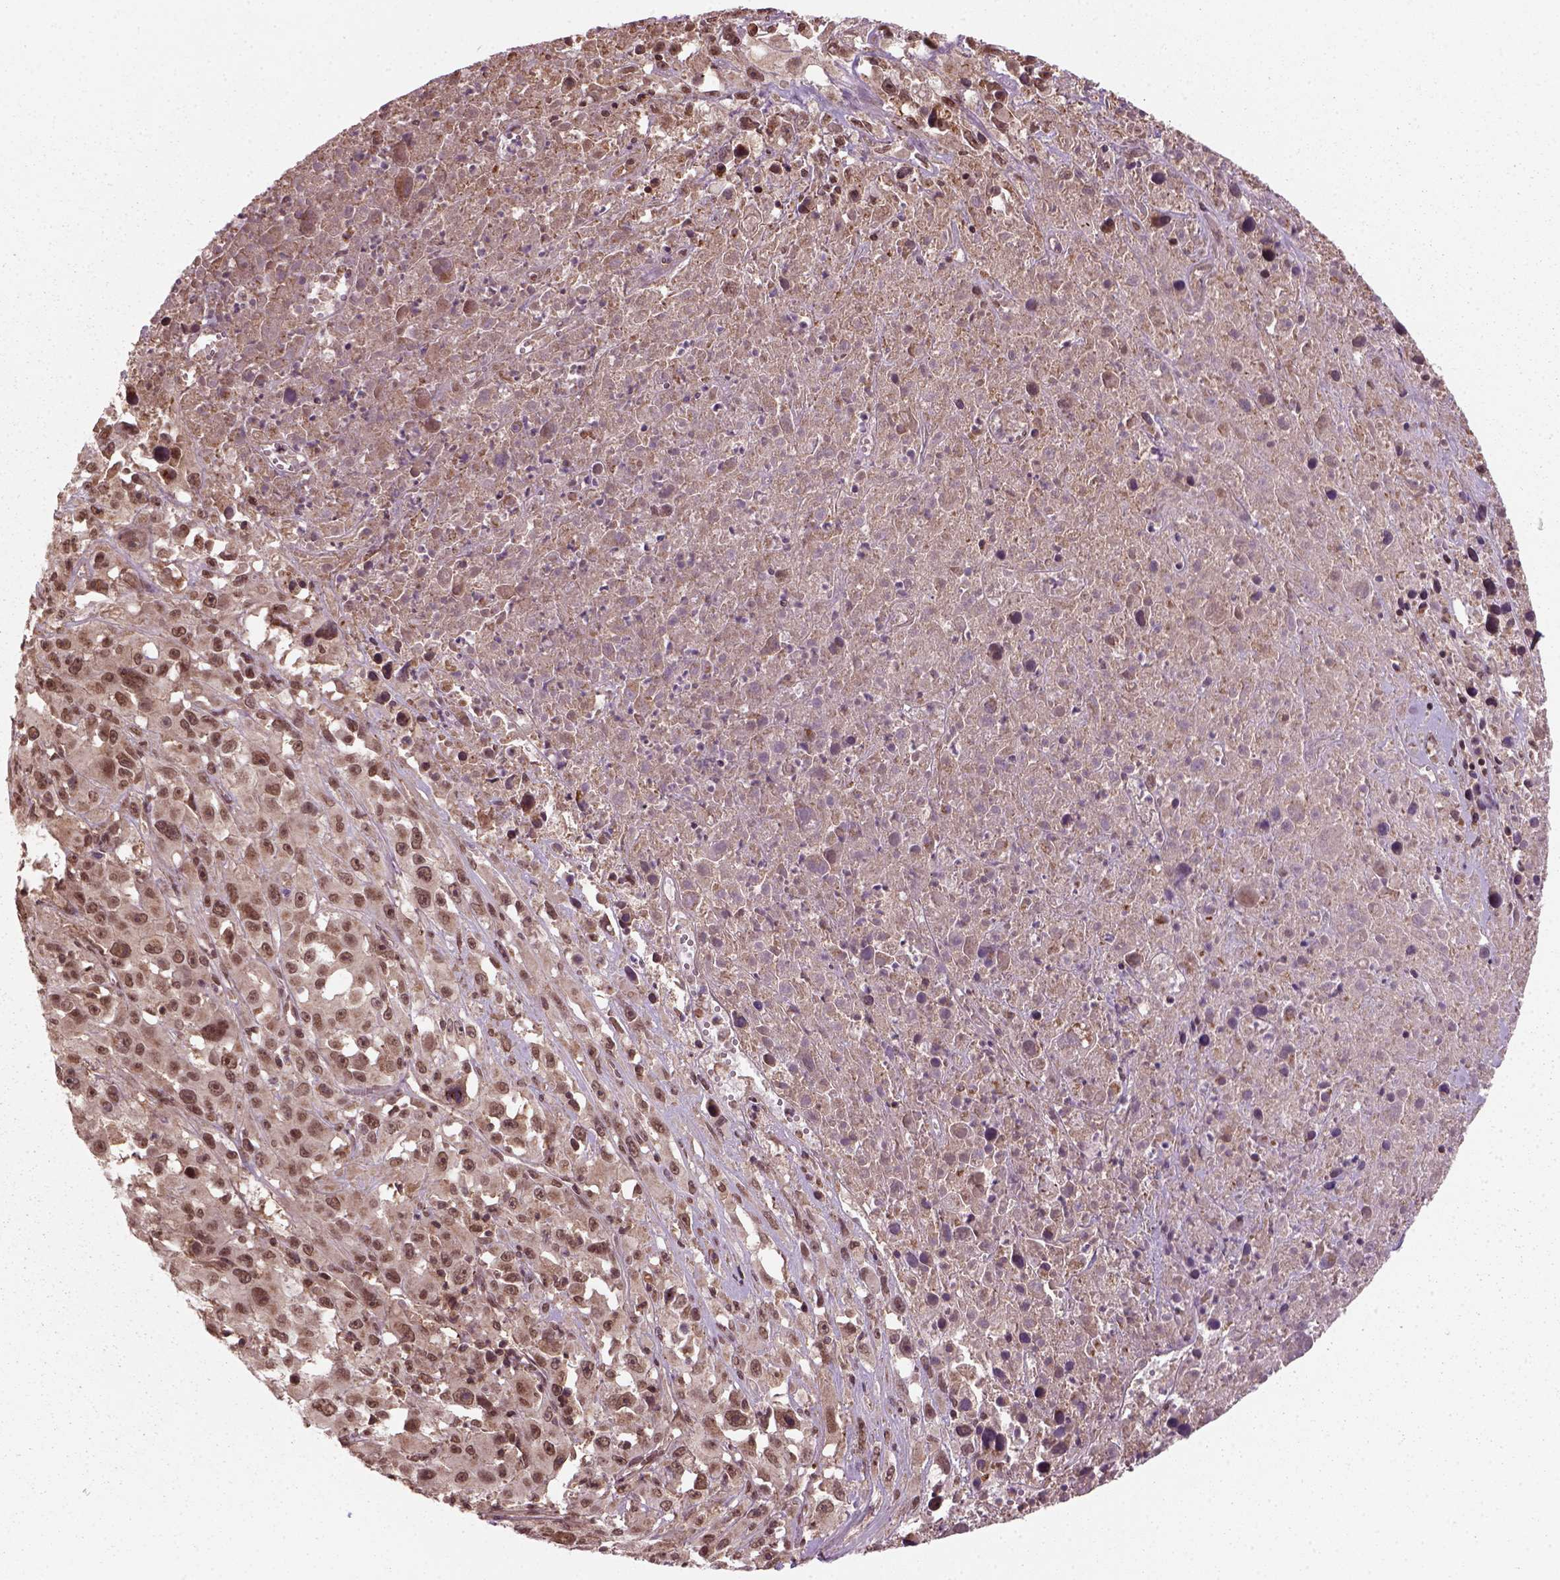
{"staining": {"intensity": "moderate", "quantity": ">75%", "location": "cytoplasmic/membranous,nuclear"}, "tissue": "melanoma", "cell_type": "Tumor cells", "image_type": "cancer", "snomed": [{"axis": "morphology", "description": "Malignant melanoma, Metastatic site"}, {"axis": "topography", "description": "Soft tissue"}], "caption": "Human malignant melanoma (metastatic site) stained for a protein (brown) displays moderate cytoplasmic/membranous and nuclear positive positivity in about >75% of tumor cells.", "gene": "NUDT9", "patient": {"sex": "male", "age": 50}}